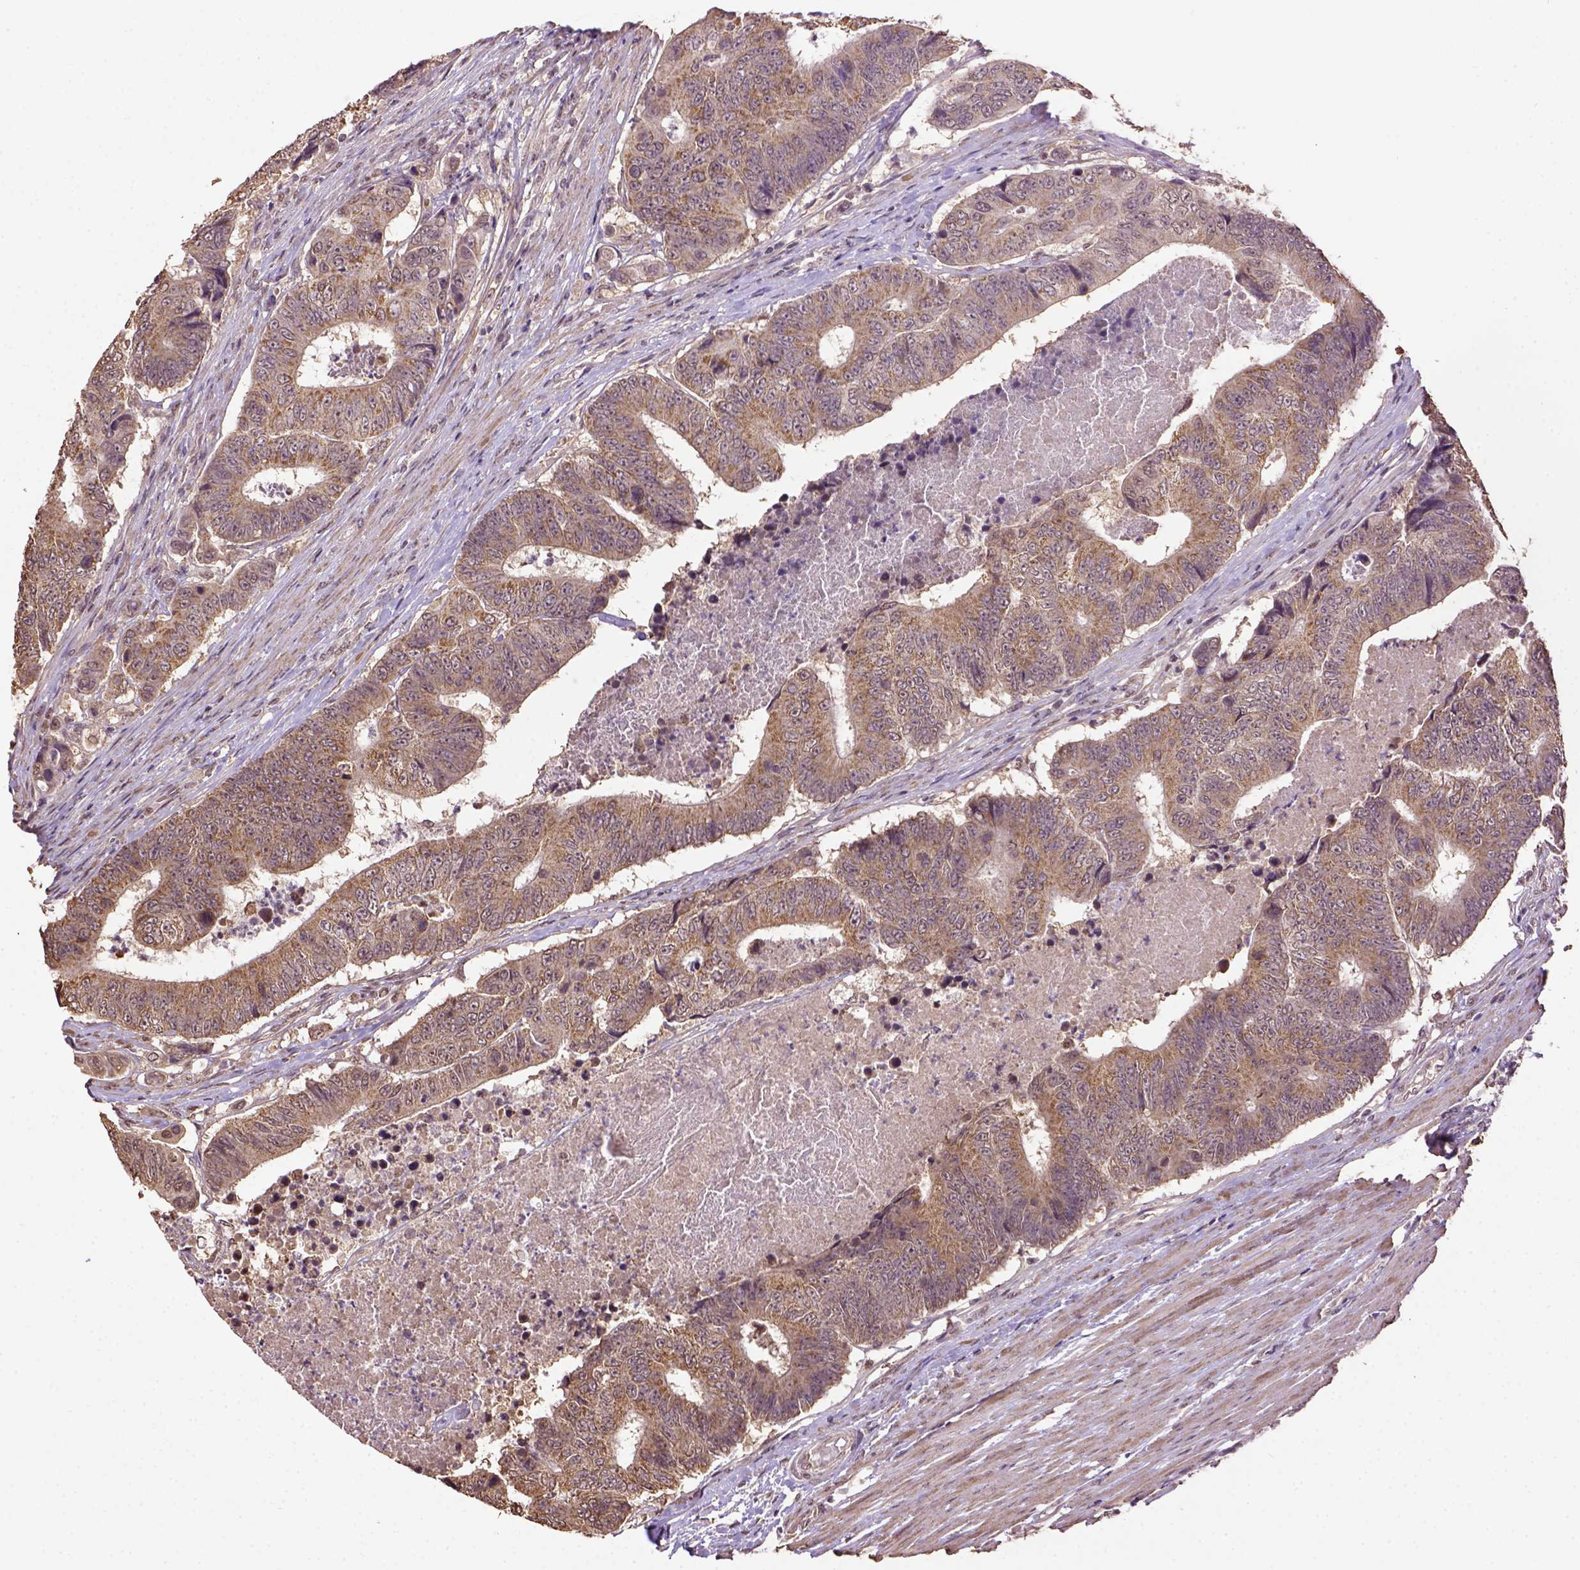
{"staining": {"intensity": "weak", "quantity": ">75%", "location": "cytoplasmic/membranous"}, "tissue": "colorectal cancer", "cell_type": "Tumor cells", "image_type": "cancer", "snomed": [{"axis": "morphology", "description": "Adenocarcinoma, NOS"}, {"axis": "topography", "description": "Colon"}], "caption": "Immunohistochemical staining of colorectal adenocarcinoma displays low levels of weak cytoplasmic/membranous protein positivity in about >75% of tumor cells.", "gene": "WDR17", "patient": {"sex": "female", "age": 48}}